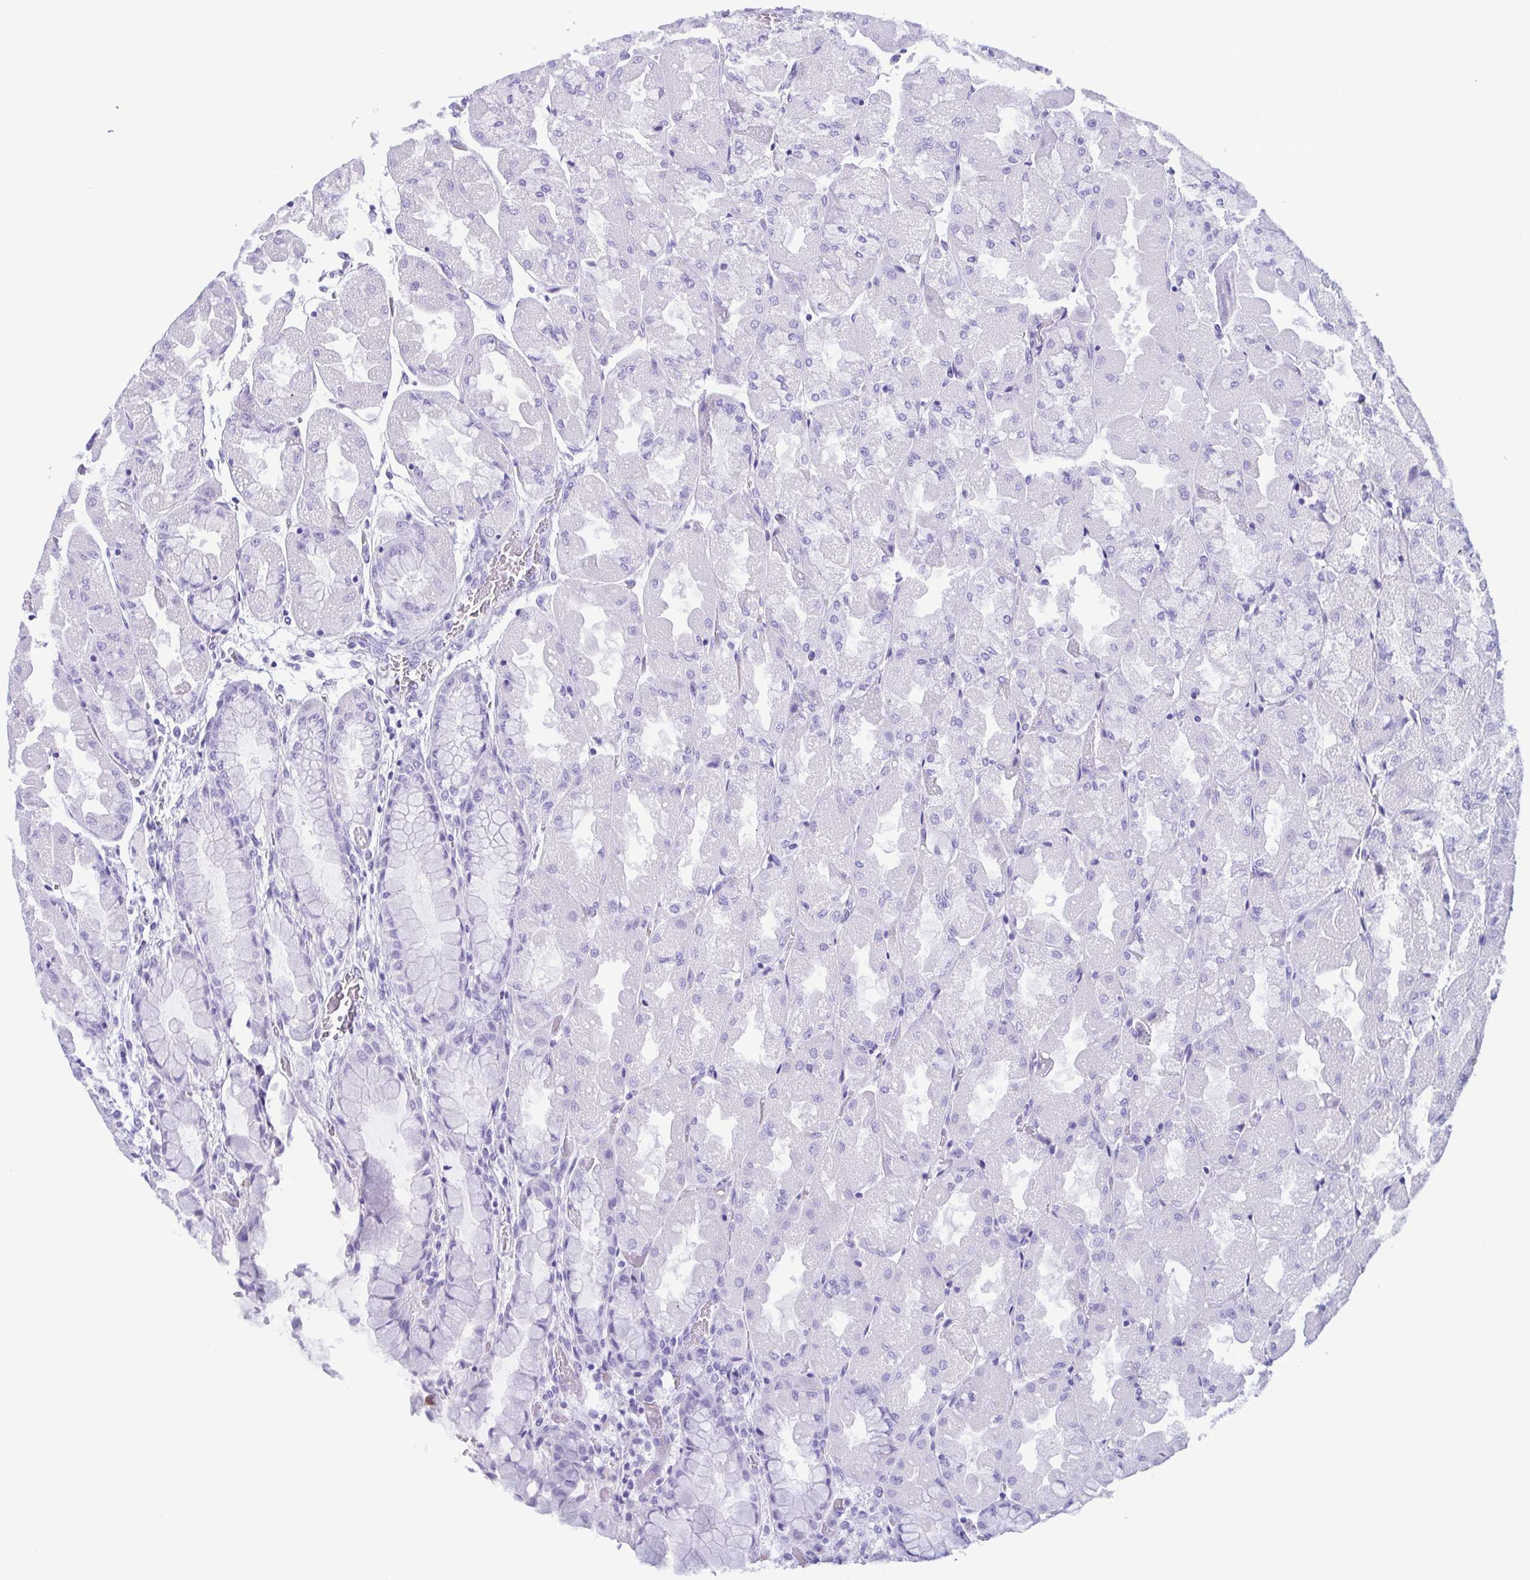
{"staining": {"intensity": "negative", "quantity": "none", "location": "none"}, "tissue": "stomach", "cell_type": "Glandular cells", "image_type": "normal", "snomed": [{"axis": "morphology", "description": "Normal tissue, NOS"}, {"axis": "topography", "description": "Stomach"}], "caption": "DAB (3,3'-diaminobenzidine) immunohistochemical staining of normal human stomach exhibits no significant staining in glandular cells. (Stains: DAB (3,3'-diaminobenzidine) immunohistochemistry with hematoxylin counter stain, Microscopy: brightfield microscopy at high magnification).", "gene": "LTF", "patient": {"sex": "female", "age": 61}}